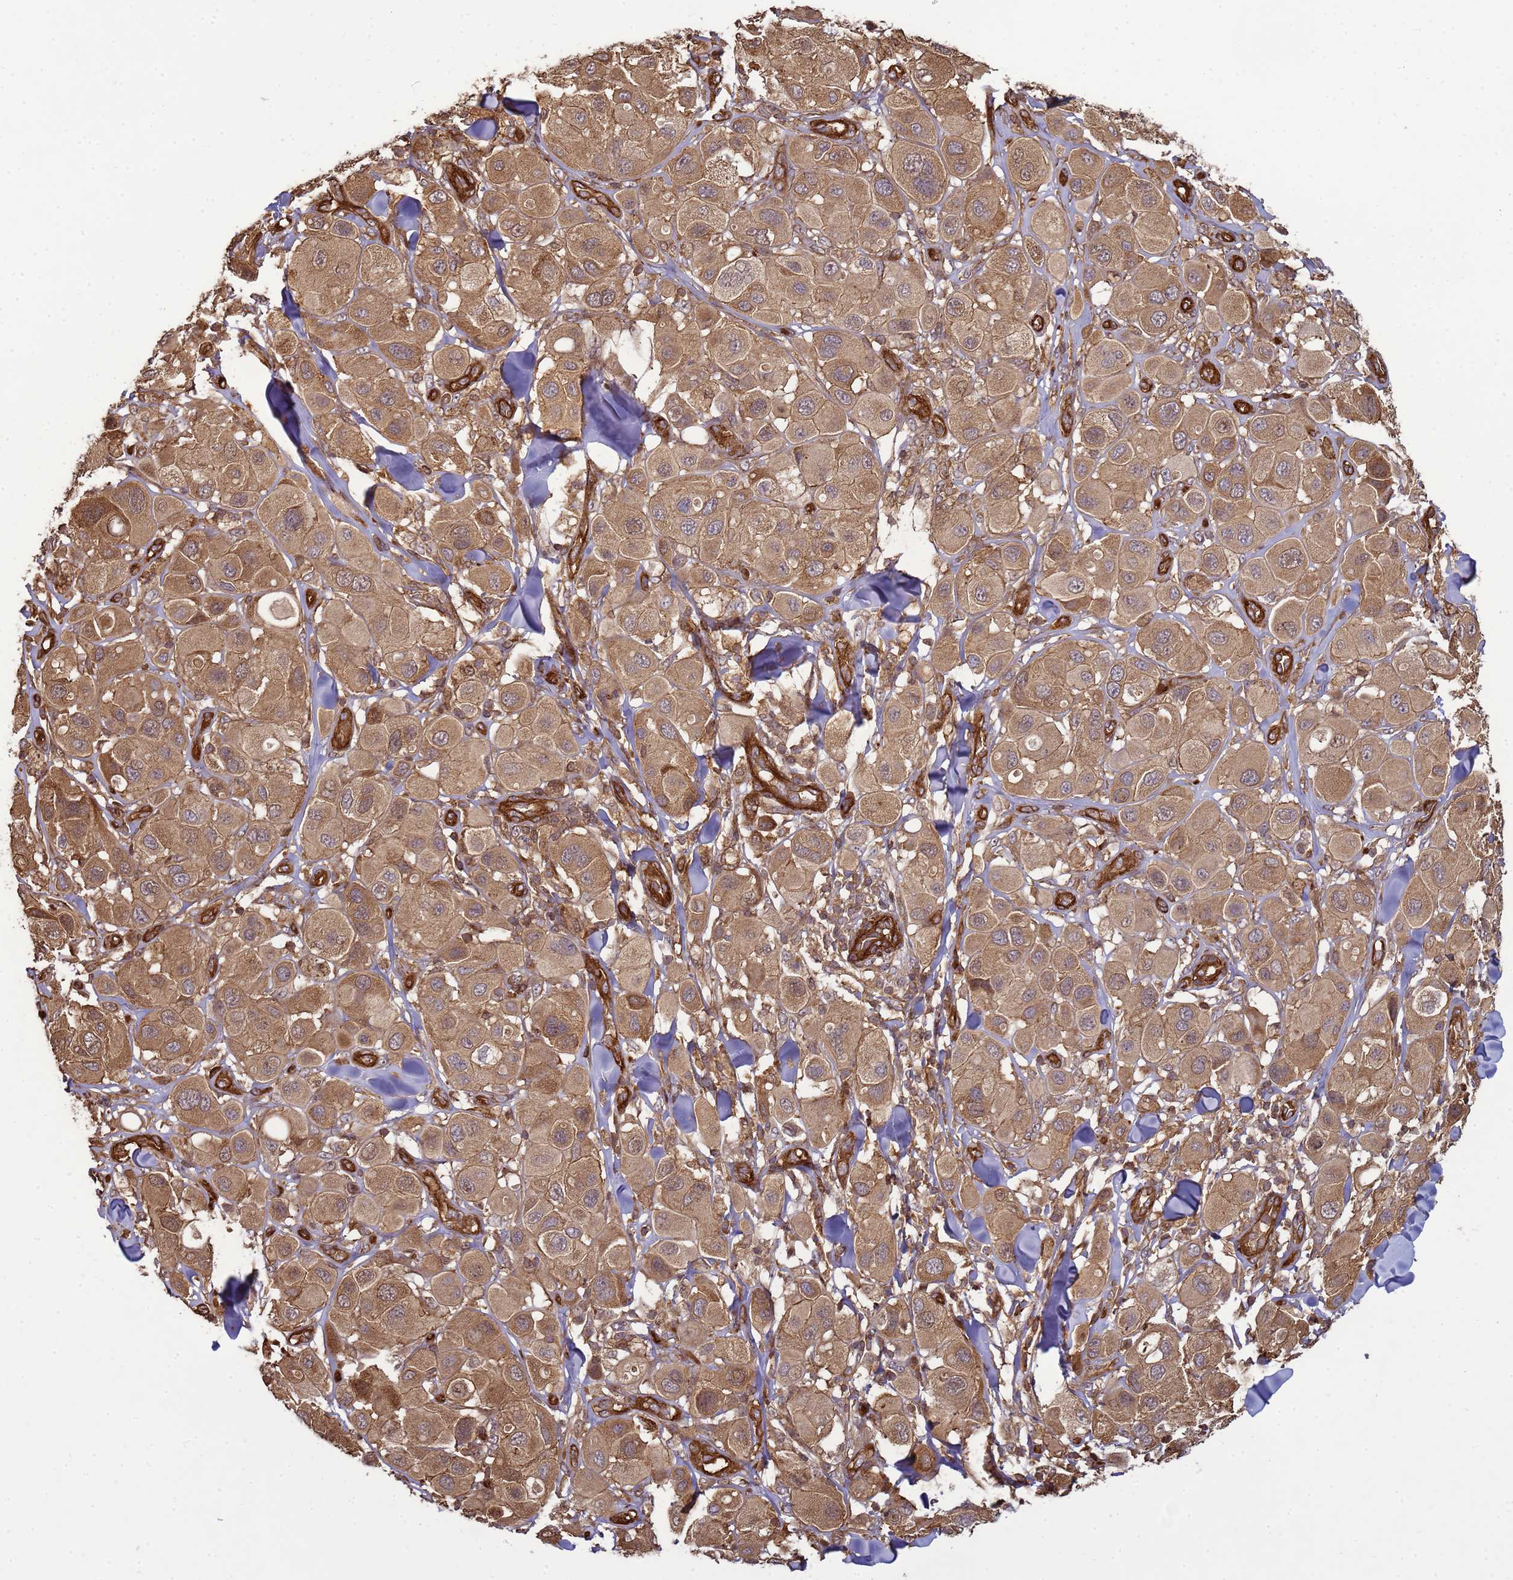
{"staining": {"intensity": "moderate", "quantity": ">75%", "location": "cytoplasmic/membranous"}, "tissue": "melanoma", "cell_type": "Tumor cells", "image_type": "cancer", "snomed": [{"axis": "morphology", "description": "Malignant melanoma, Metastatic site"}, {"axis": "topography", "description": "Skin"}], "caption": "Immunohistochemistry of malignant melanoma (metastatic site) reveals medium levels of moderate cytoplasmic/membranous positivity in about >75% of tumor cells. (Stains: DAB (3,3'-diaminobenzidine) in brown, nuclei in blue, Microscopy: brightfield microscopy at high magnification).", "gene": "CNOT1", "patient": {"sex": "male", "age": 41}}